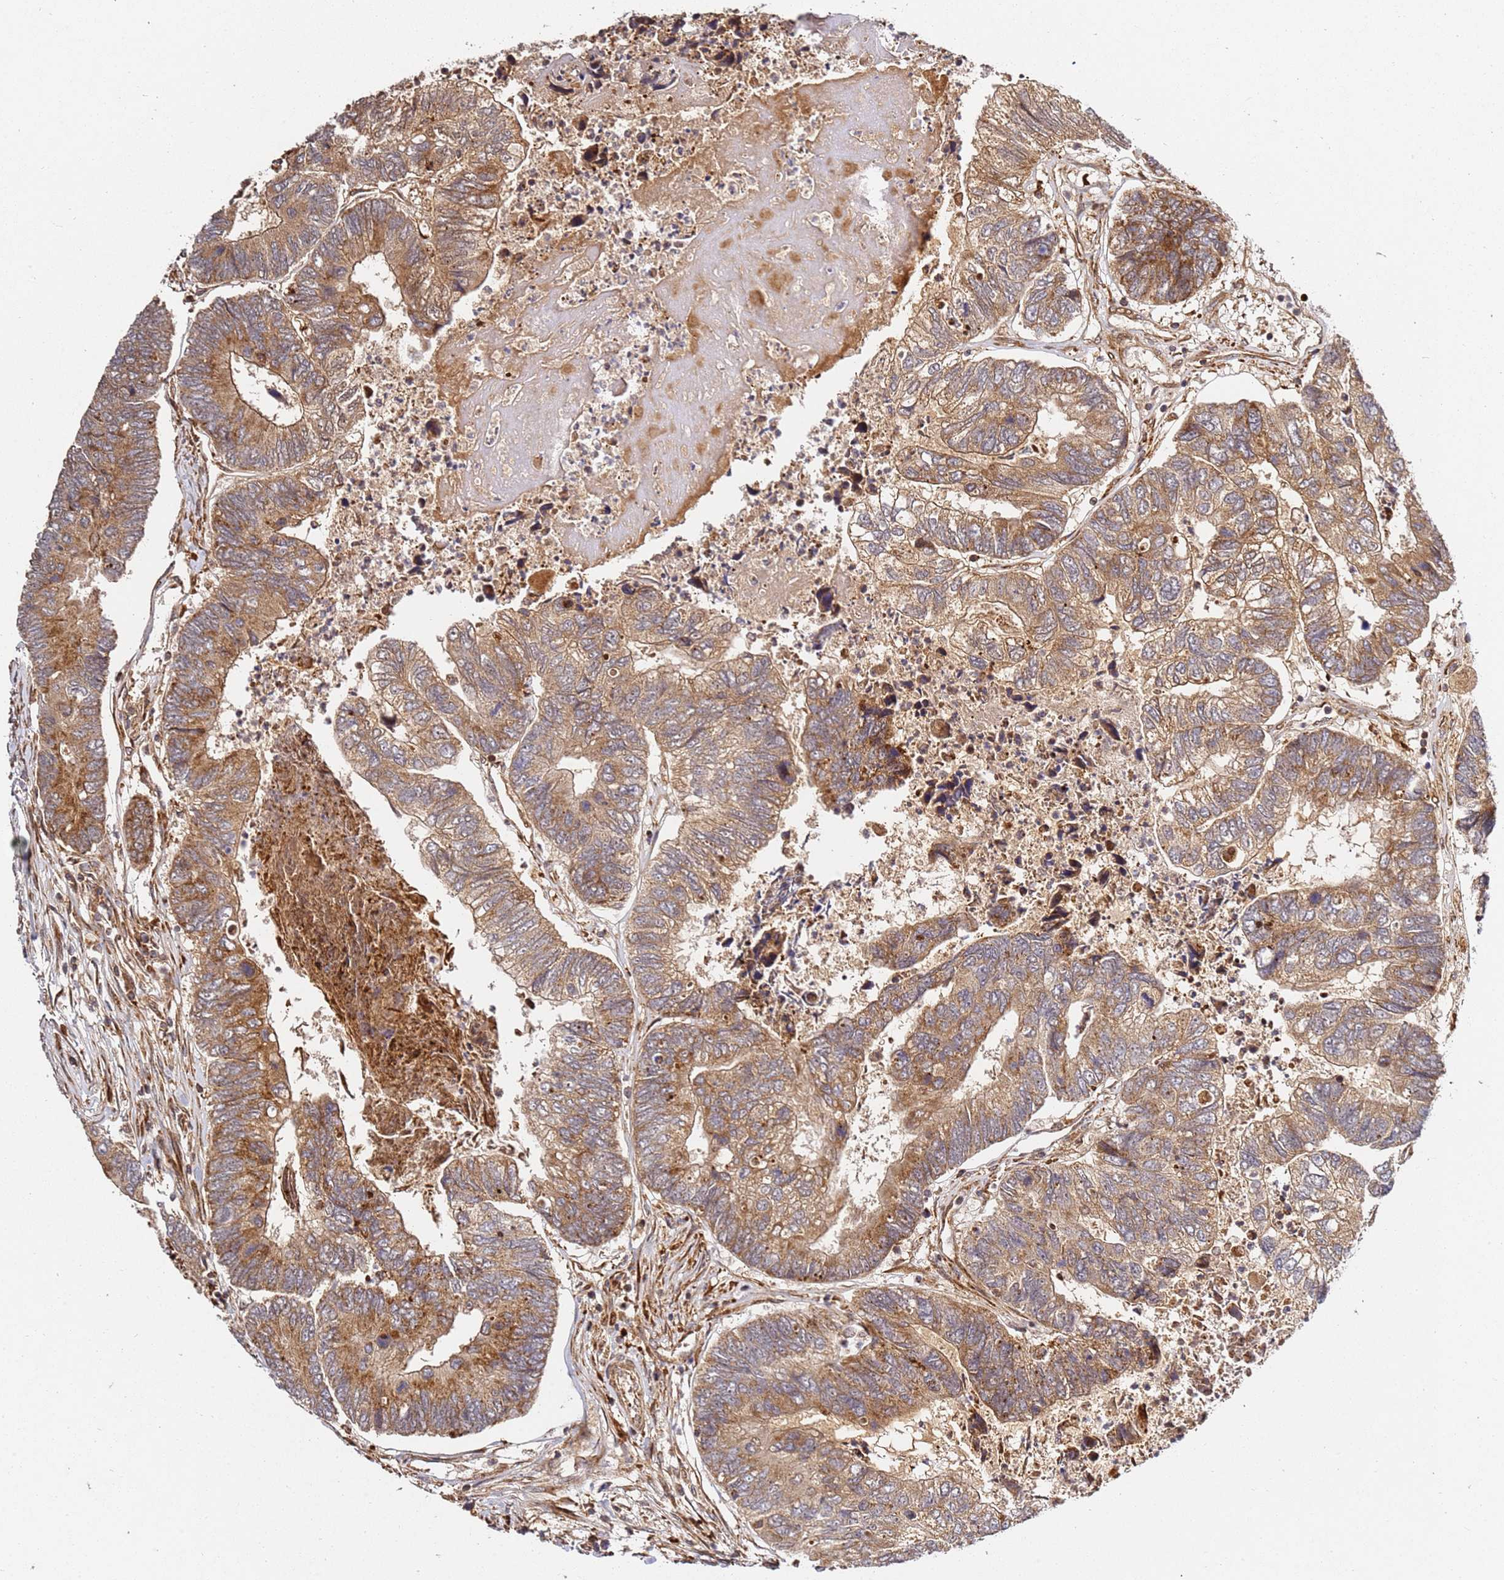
{"staining": {"intensity": "moderate", "quantity": ">75%", "location": "cytoplasmic/membranous"}, "tissue": "colorectal cancer", "cell_type": "Tumor cells", "image_type": "cancer", "snomed": [{"axis": "morphology", "description": "Adenocarcinoma, NOS"}, {"axis": "topography", "description": "Colon"}], "caption": "Tumor cells display moderate cytoplasmic/membranous staining in approximately >75% of cells in colorectal adenocarcinoma.", "gene": "SMOX", "patient": {"sex": "female", "age": 67}}